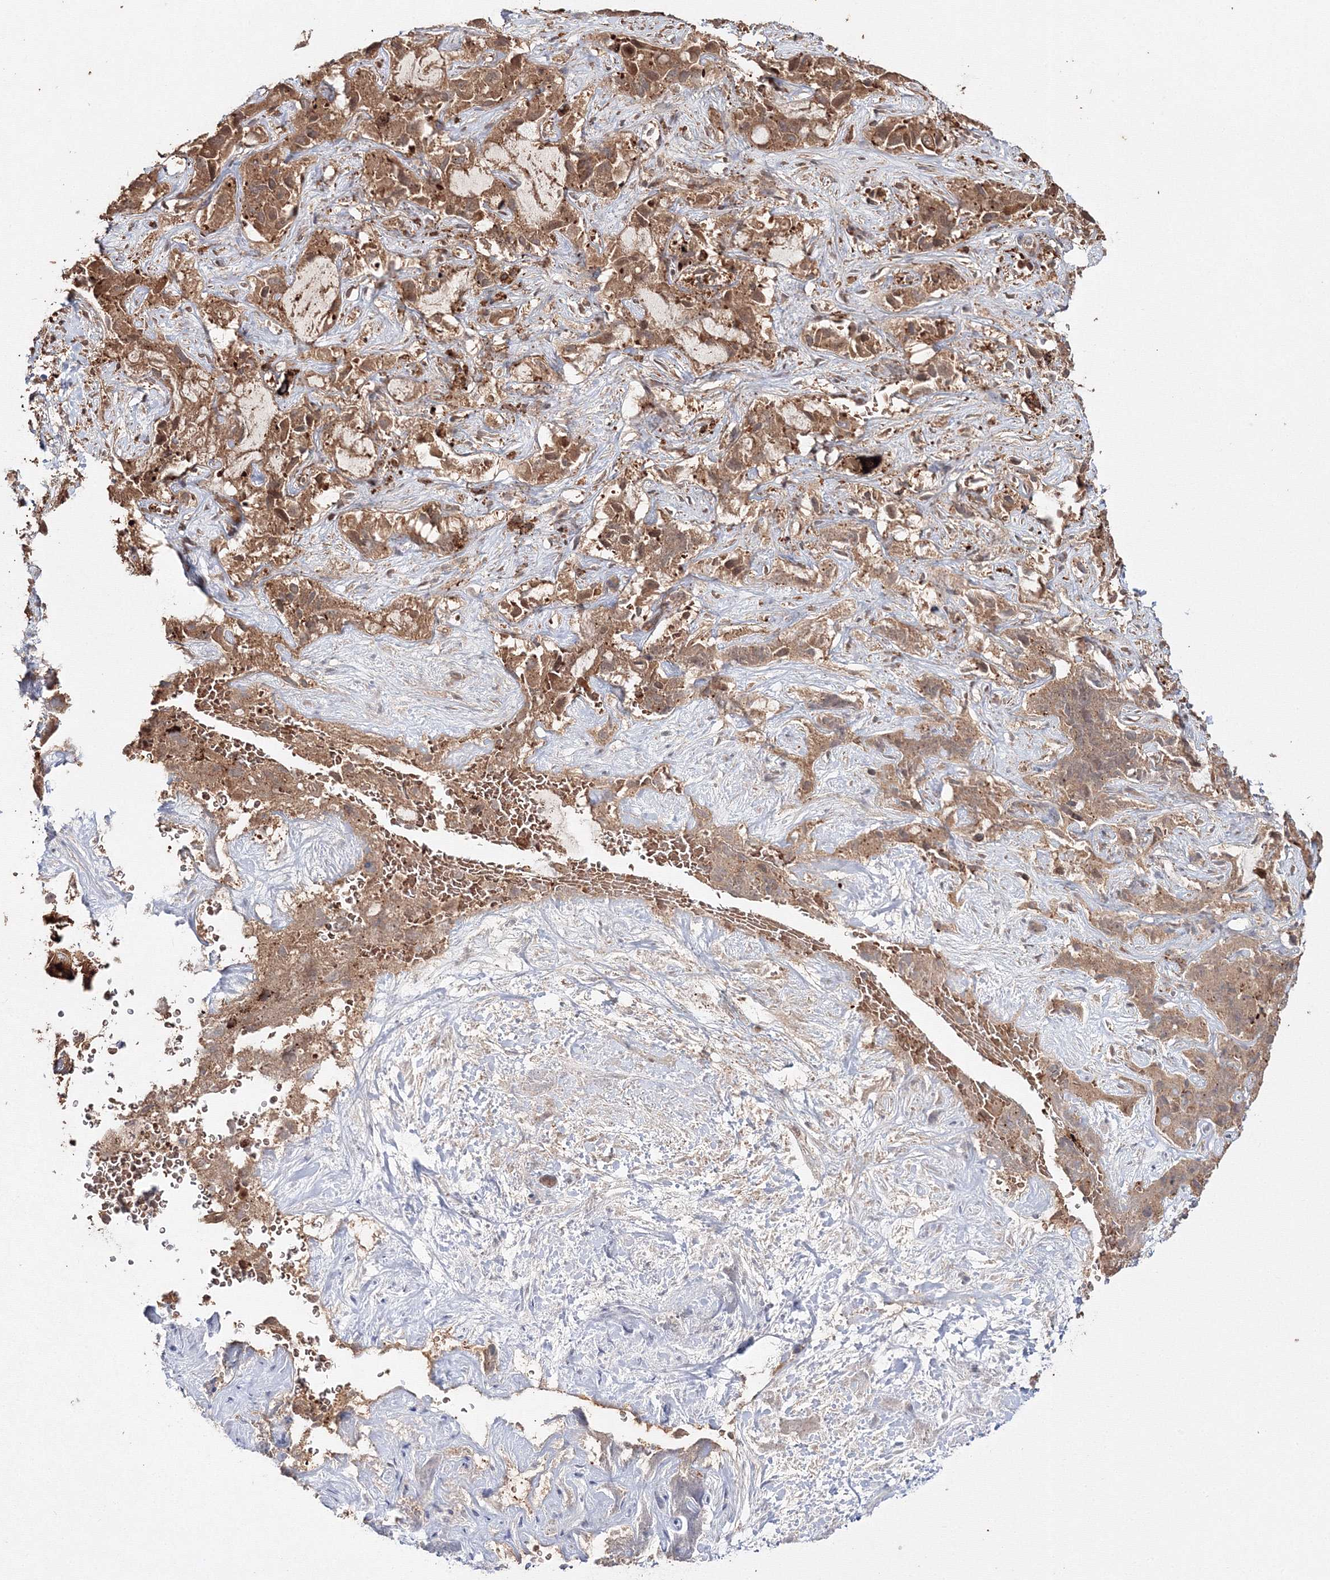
{"staining": {"intensity": "moderate", "quantity": ">75%", "location": "cytoplasmic/membranous"}, "tissue": "liver cancer", "cell_type": "Tumor cells", "image_type": "cancer", "snomed": [{"axis": "morphology", "description": "Cholangiocarcinoma"}, {"axis": "topography", "description": "Liver"}], "caption": "Tumor cells reveal moderate cytoplasmic/membranous staining in about >75% of cells in cholangiocarcinoma (liver). (IHC, brightfield microscopy, high magnification).", "gene": "DDO", "patient": {"sex": "female", "age": 52}}